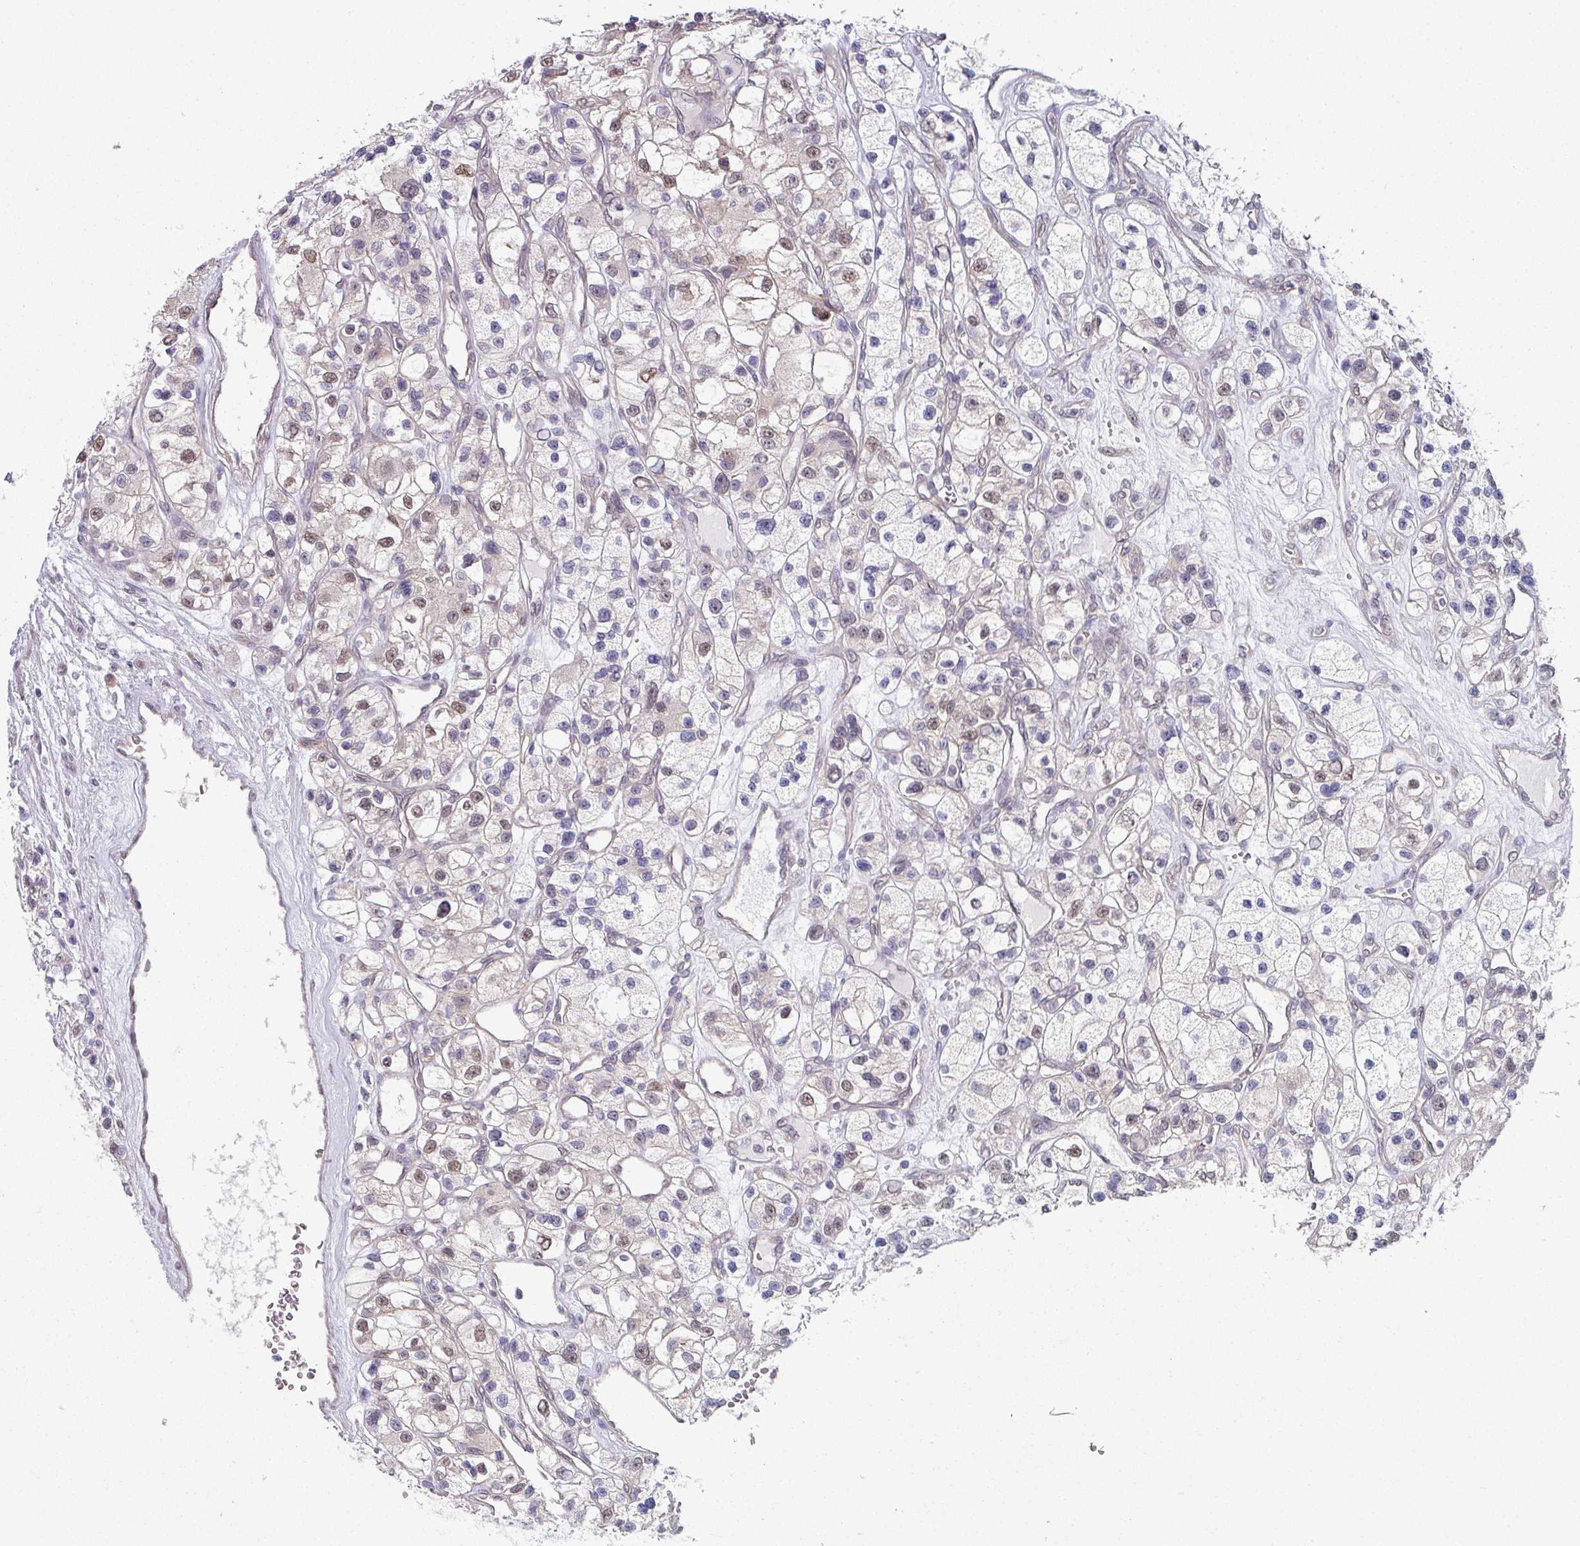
{"staining": {"intensity": "weak", "quantity": "25%-75%", "location": "nuclear"}, "tissue": "renal cancer", "cell_type": "Tumor cells", "image_type": "cancer", "snomed": [{"axis": "morphology", "description": "Adenocarcinoma, NOS"}, {"axis": "topography", "description": "Kidney"}], "caption": "Human renal cancer (adenocarcinoma) stained for a protein (brown) displays weak nuclear positive positivity in approximately 25%-75% of tumor cells.", "gene": "TMED5", "patient": {"sex": "female", "age": 57}}